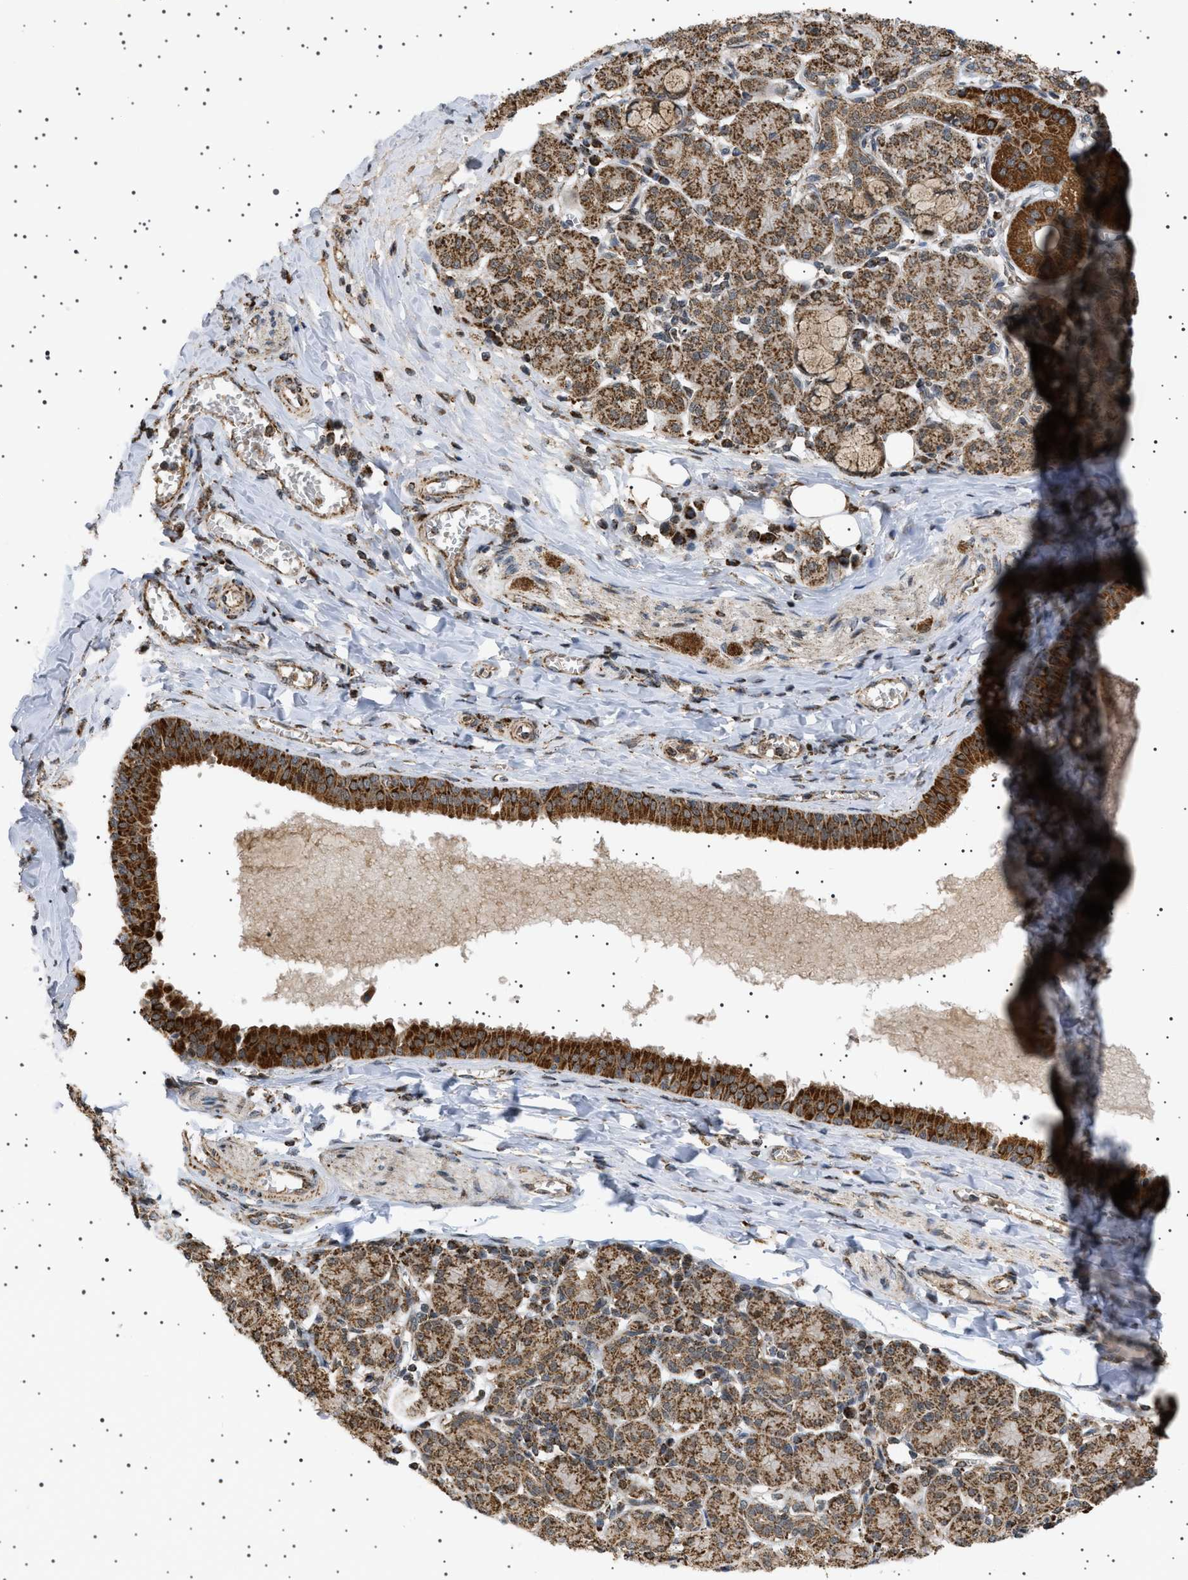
{"staining": {"intensity": "strong", "quantity": ">75%", "location": "cytoplasmic/membranous,nuclear"}, "tissue": "salivary gland", "cell_type": "Glandular cells", "image_type": "normal", "snomed": [{"axis": "morphology", "description": "Normal tissue, NOS"}, {"axis": "morphology", "description": "Inflammation, NOS"}, {"axis": "topography", "description": "Lymph node"}, {"axis": "topography", "description": "Salivary gland"}], "caption": "DAB immunohistochemical staining of unremarkable salivary gland shows strong cytoplasmic/membranous,nuclear protein staining in about >75% of glandular cells. (DAB IHC with brightfield microscopy, high magnification).", "gene": "MELK", "patient": {"sex": "male", "age": 3}}